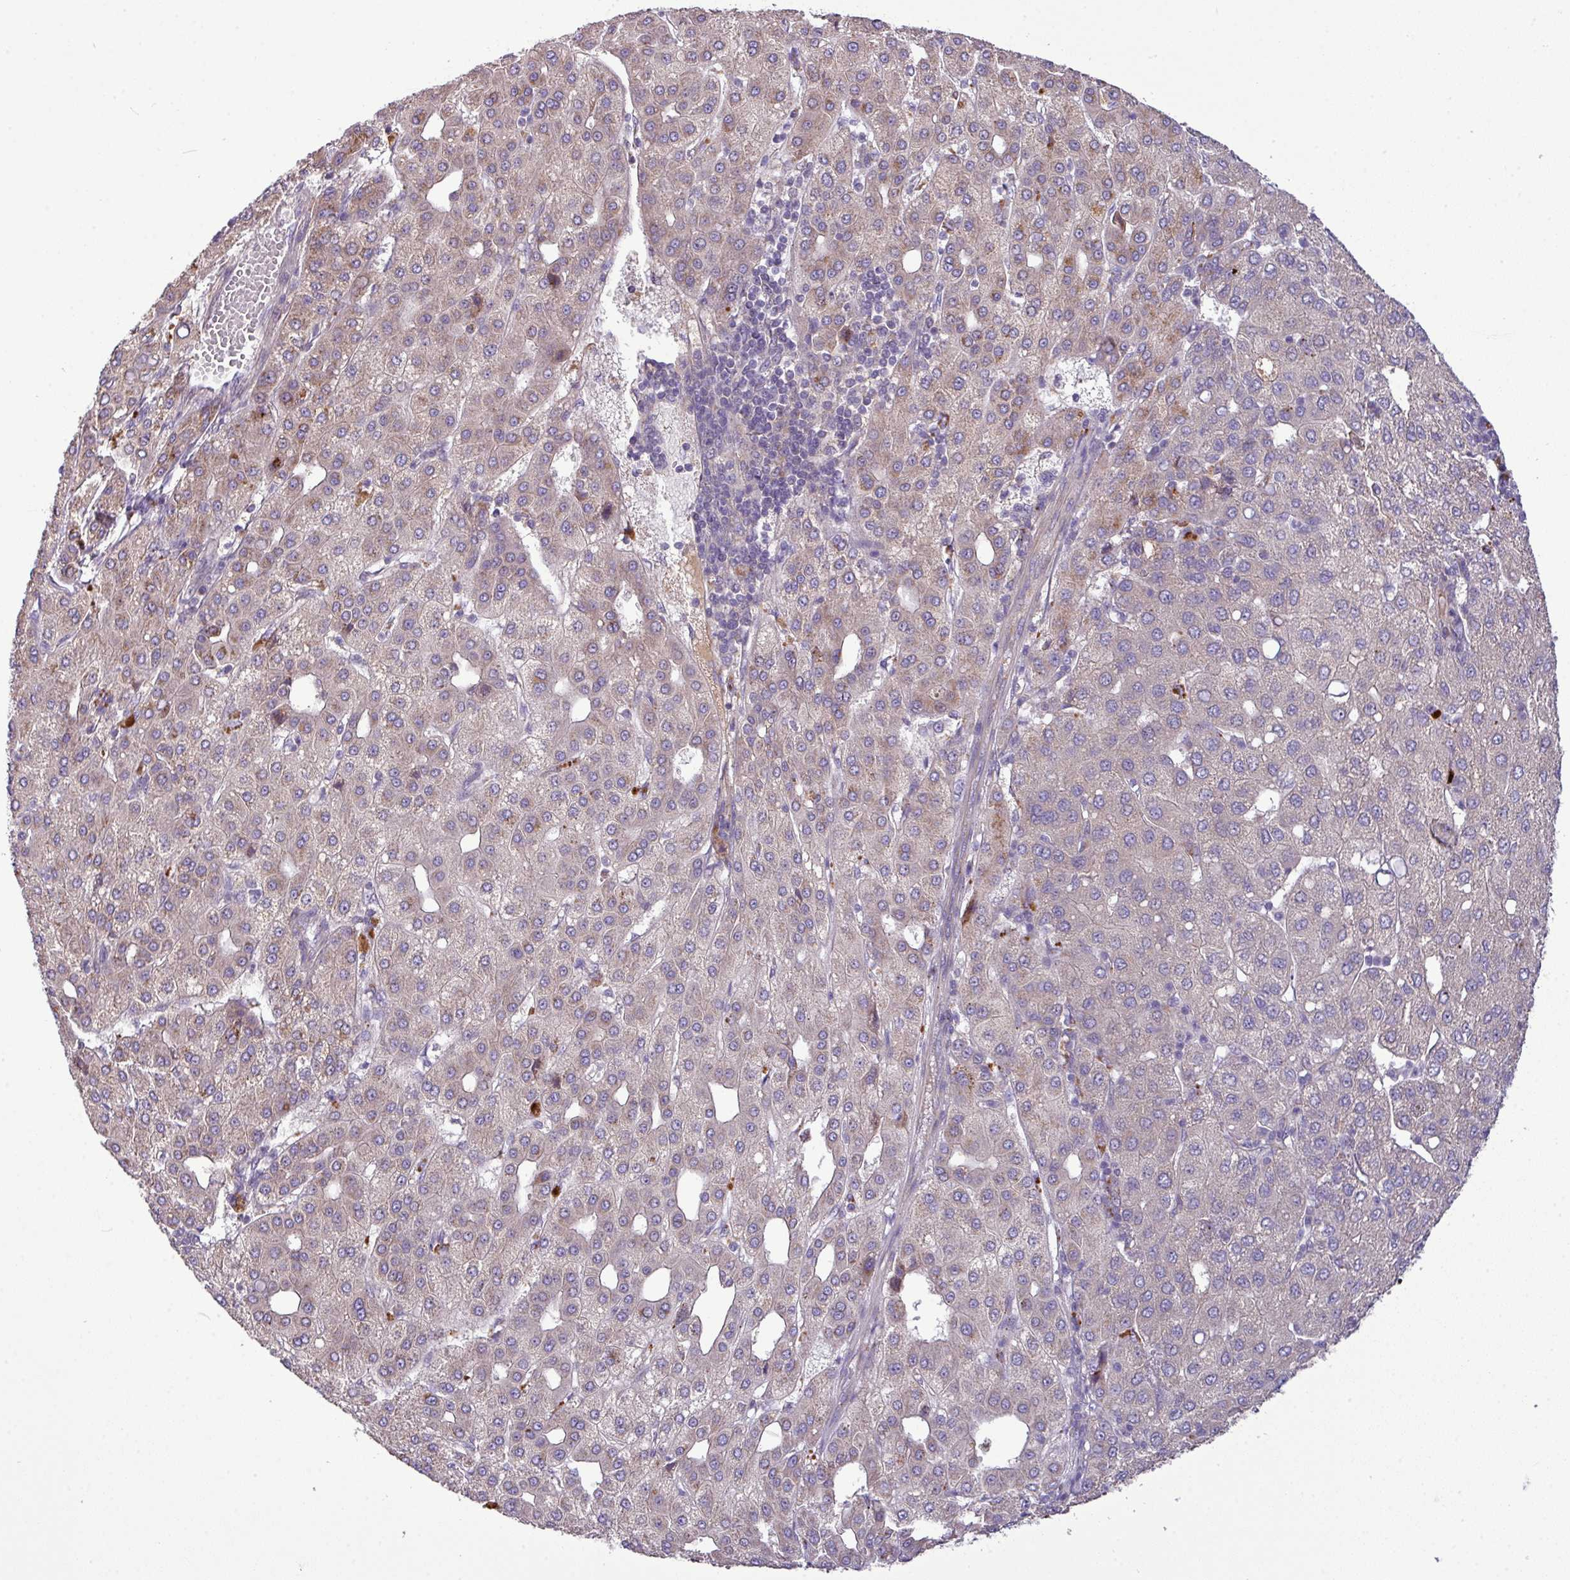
{"staining": {"intensity": "weak", "quantity": "25%-75%", "location": "cytoplasmic/membranous"}, "tissue": "liver cancer", "cell_type": "Tumor cells", "image_type": "cancer", "snomed": [{"axis": "morphology", "description": "Carcinoma, Hepatocellular, NOS"}, {"axis": "topography", "description": "Liver"}], "caption": "A high-resolution micrograph shows IHC staining of liver hepatocellular carcinoma, which displays weak cytoplasmic/membranous positivity in approximately 25%-75% of tumor cells.", "gene": "XIAP", "patient": {"sex": "male", "age": 65}}